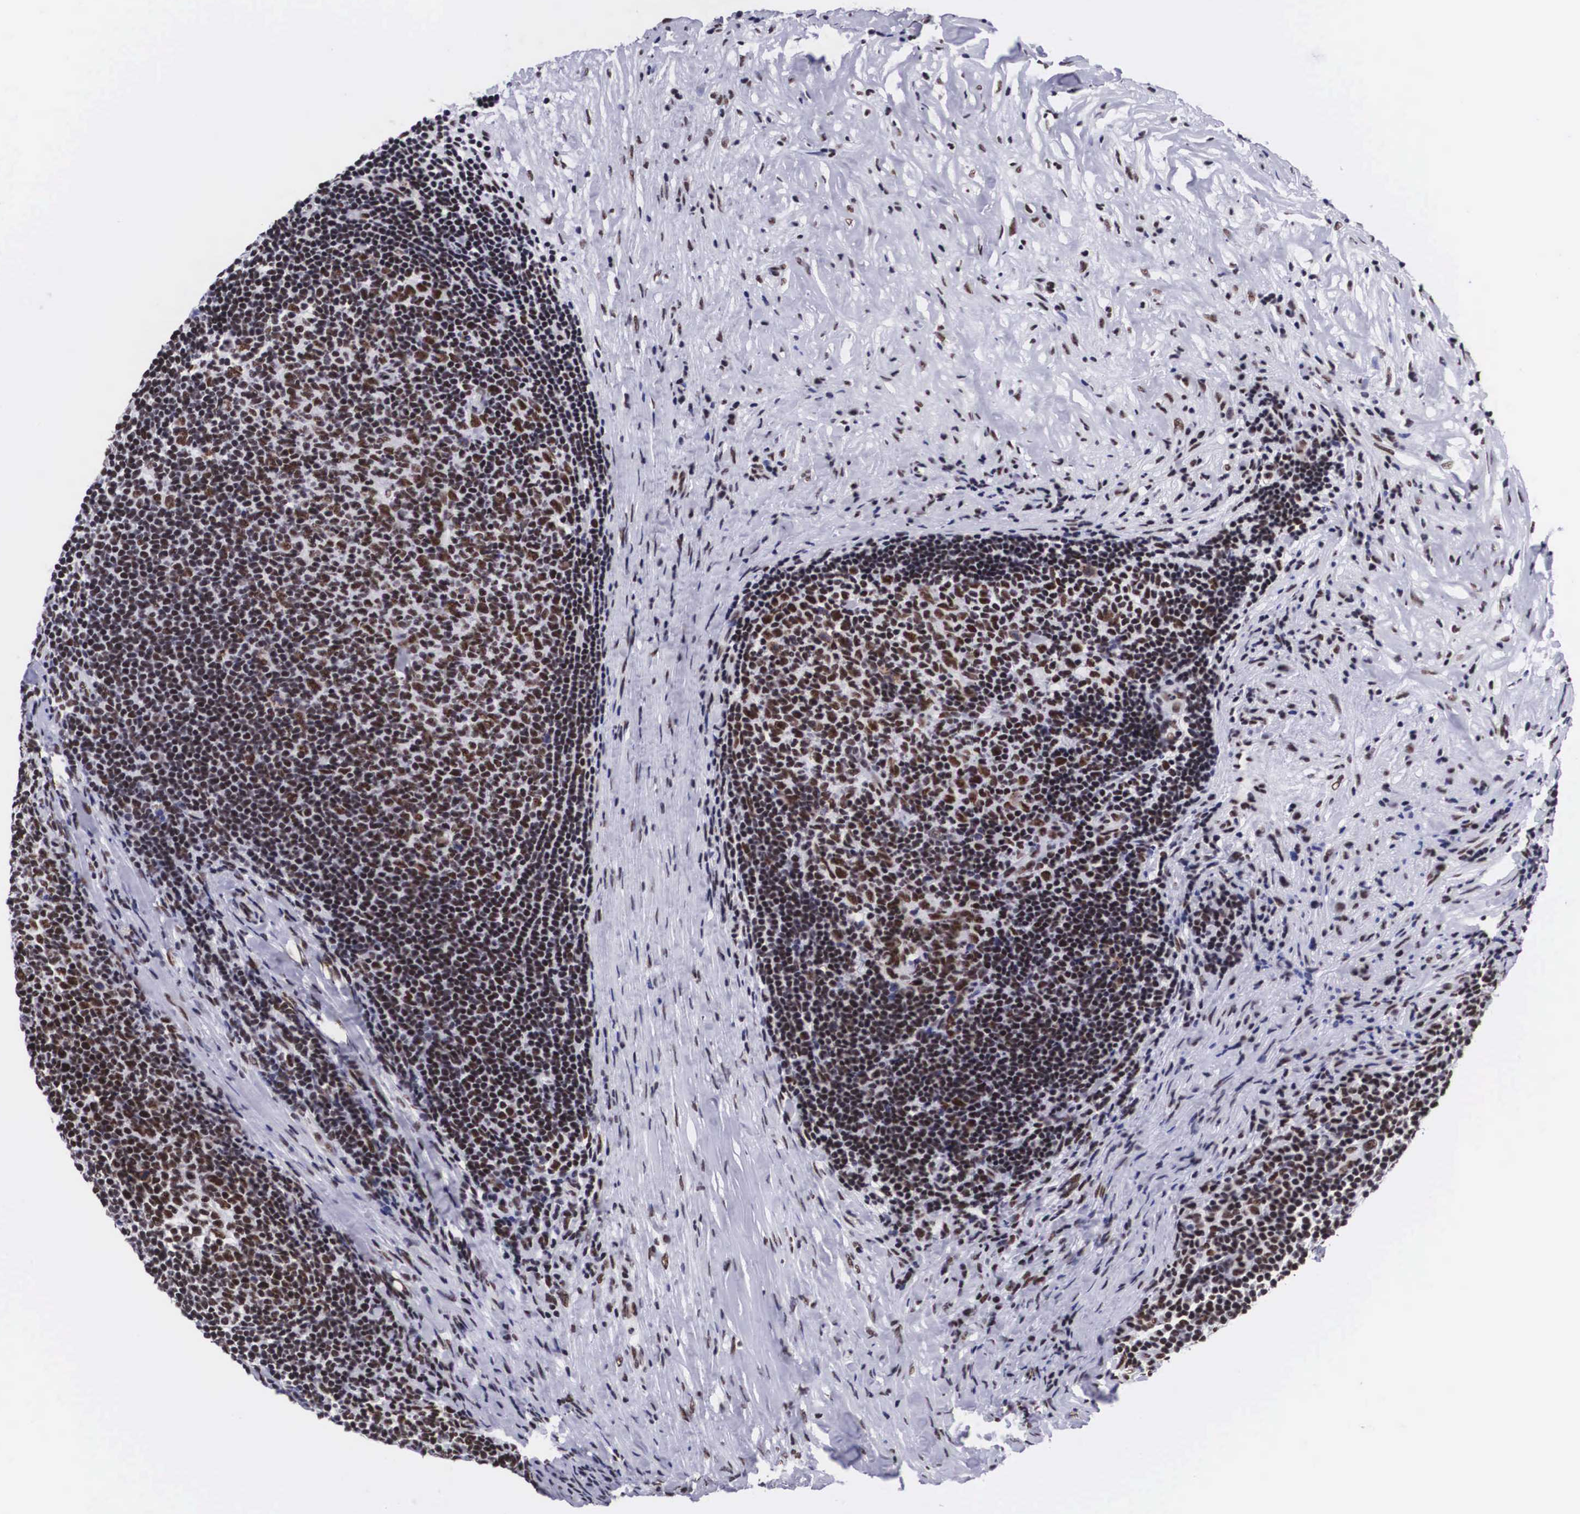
{"staining": {"intensity": "strong", "quantity": ">75%", "location": "nuclear"}, "tissue": "lymphoma", "cell_type": "Tumor cells", "image_type": "cancer", "snomed": [{"axis": "morphology", "description": "Malignant lymphoma, non-Hodgkin's type, Low grade"}, {"axis": "topography", "description": "Lymph node"}], "caption": "Protein positivity by IHC shows strong nuclear staining in about >75% of tumor cells in lymphoma.", "gene": "SF3A1", "patient": {"sex": "male", "age": 74}}